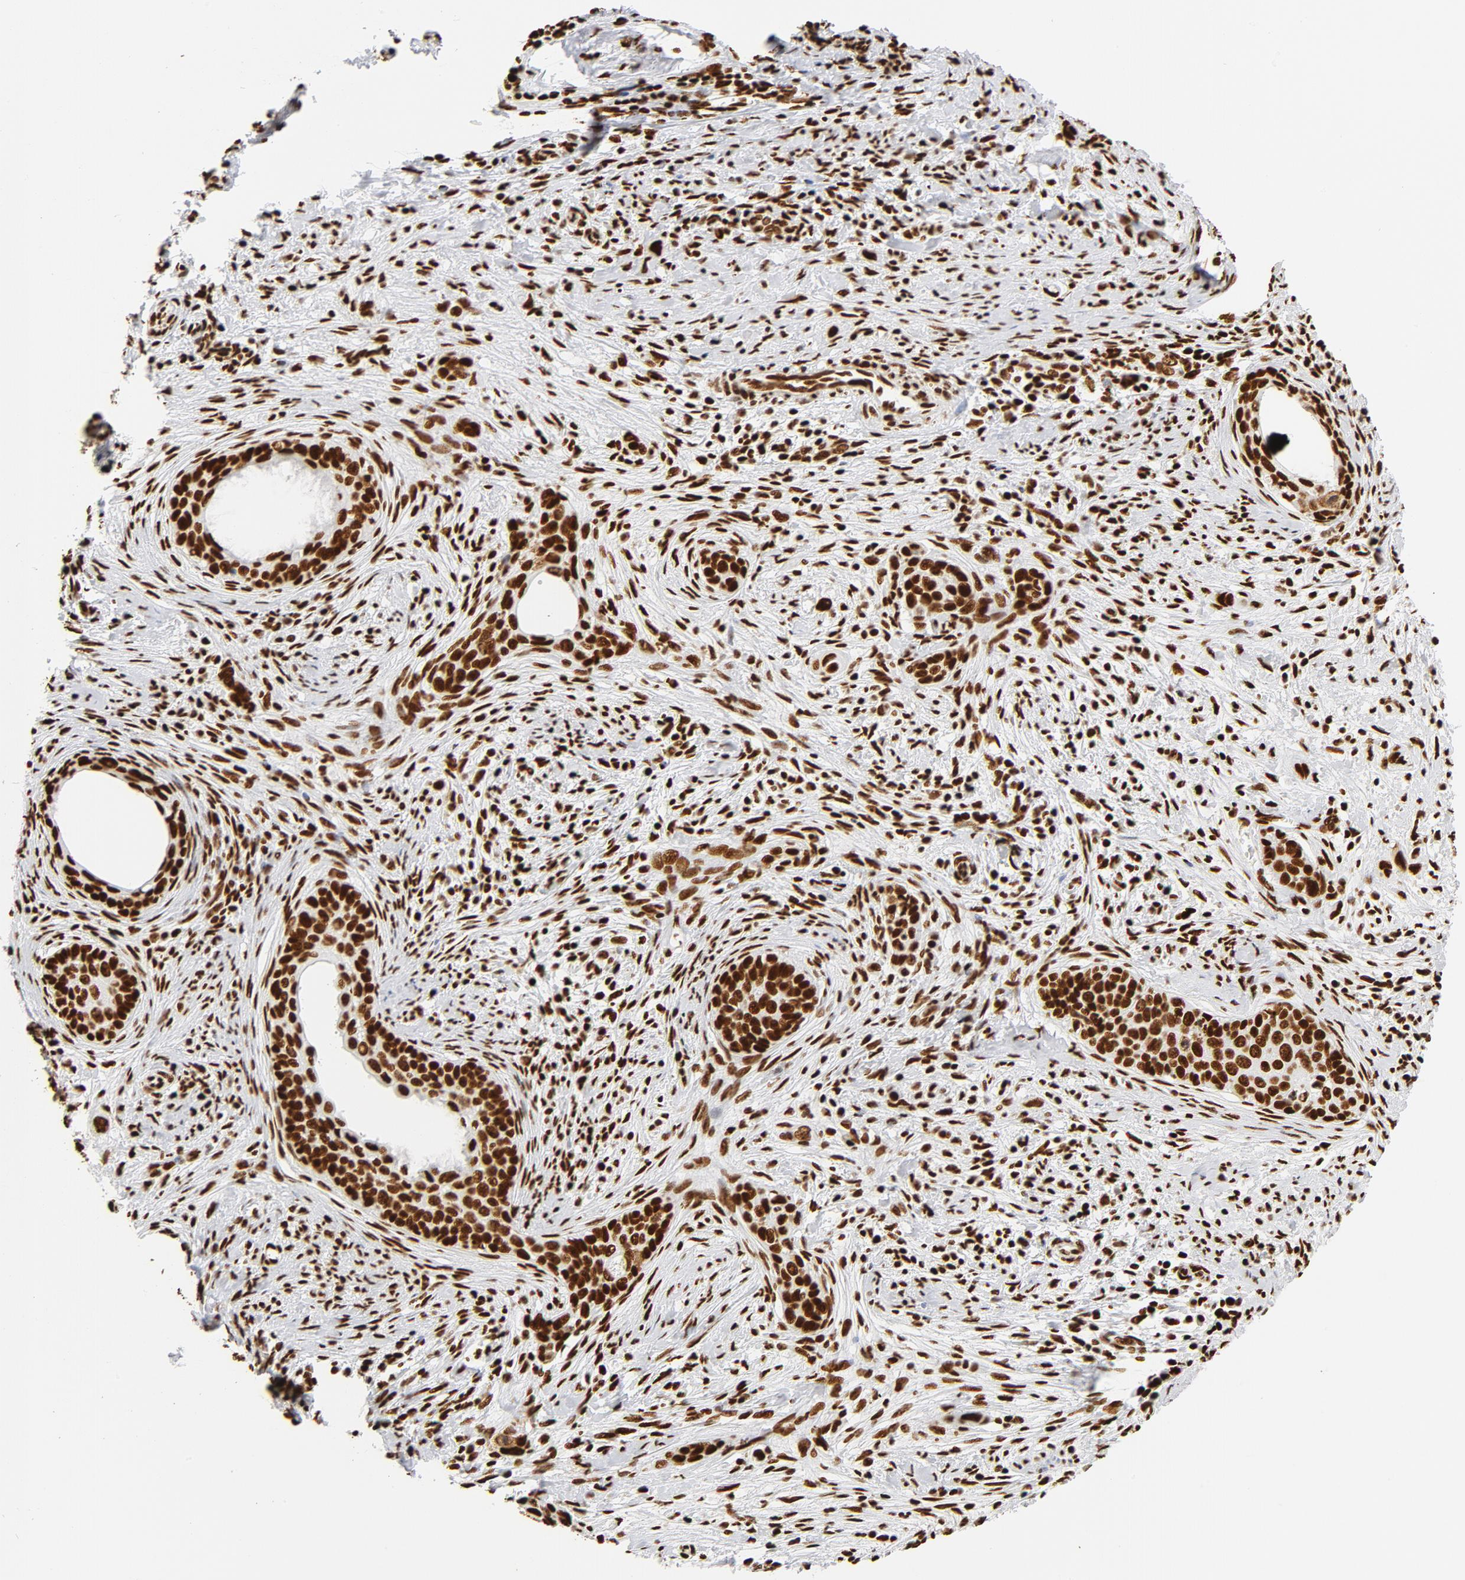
{"staining": {"intensity": "strong", "quantity": ">75%", "location": "nuclear"}, "tissue": "cervical cancer", "cell_type": "Tumor cells", "image_type": "cancer", "snomed": [{"axis": "morphology", "description": "Squamous cell carcinoma, NOS"}, {"axis": "topography", "description": "Cervix"}], "caption": "Immunohistochemistry (IHC) histopathology image of neoplastic tissue: human squamous cell carcinoma (cervical) stained using immunohistochemistry (IHC) shows high levels of strong protein expression localized specifically in the nuclear of tumor cells, appearing as a nuclear brown color.", "gene": "XRCC6", "patient": {"sex": "female", "age": 33}}